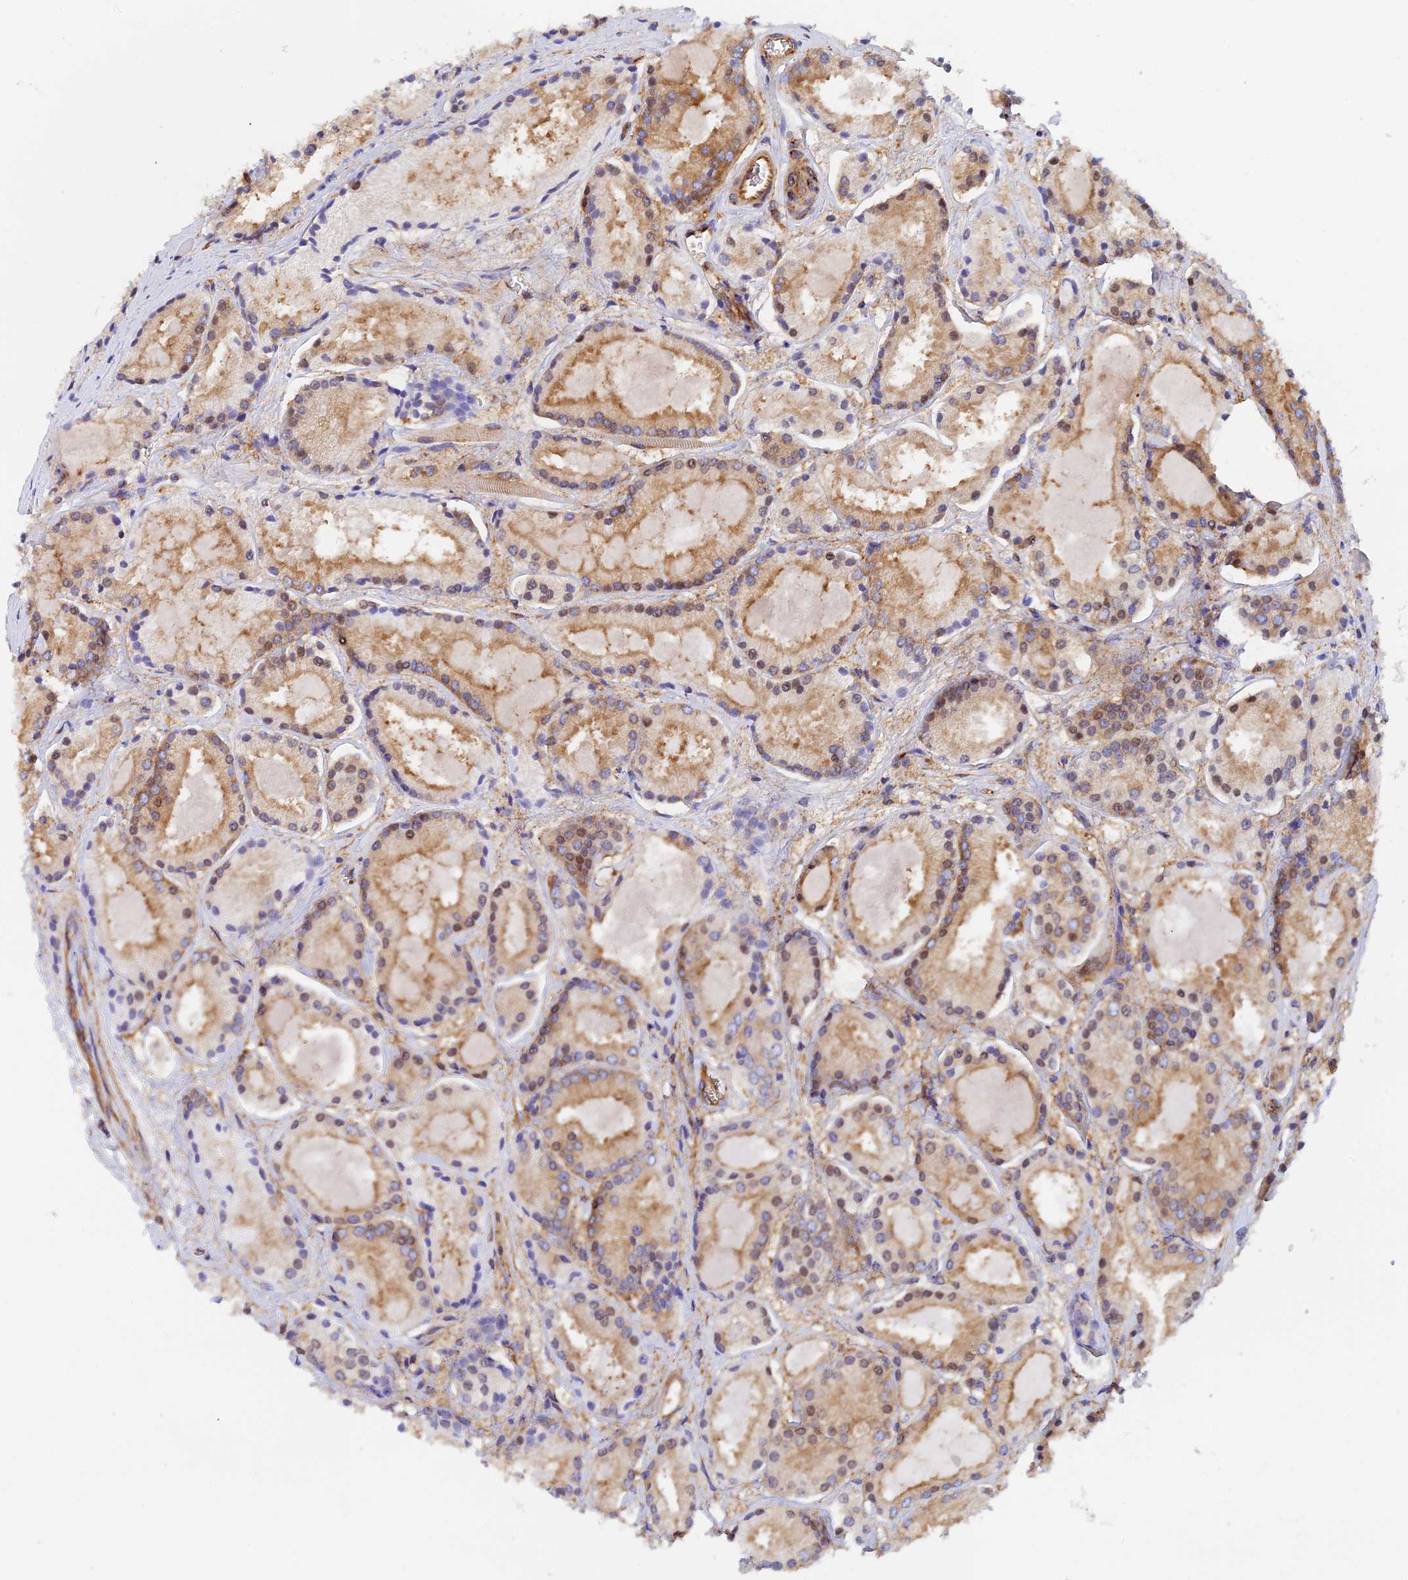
{"staining": {"intensity": "moderate", "quantity": ">75%", "location": "cytoplasmic/membranous"}, "tissue": "prostate cancer", "cell_type": "Tumor cells", "image_type": "cancer", "snomed": [{"axis": "morphology", "description": "Adenocarcinoma, High grade"}, {"axis": "topography", "description": "Prostate"}], "caption": "Immunohistochemistry micrograph of neoplastic tissue: human adenocarcinoma (high-grade) (prostate) stained using IHC displays medium levels of moderate protein expression localized specifically in the cytoplasmic/membranous of tumor cells, appearing as a cytoplasmic/membranous brown color.", "gene": "DCTN2", "patient": {"sex": "male", "age": 67}}